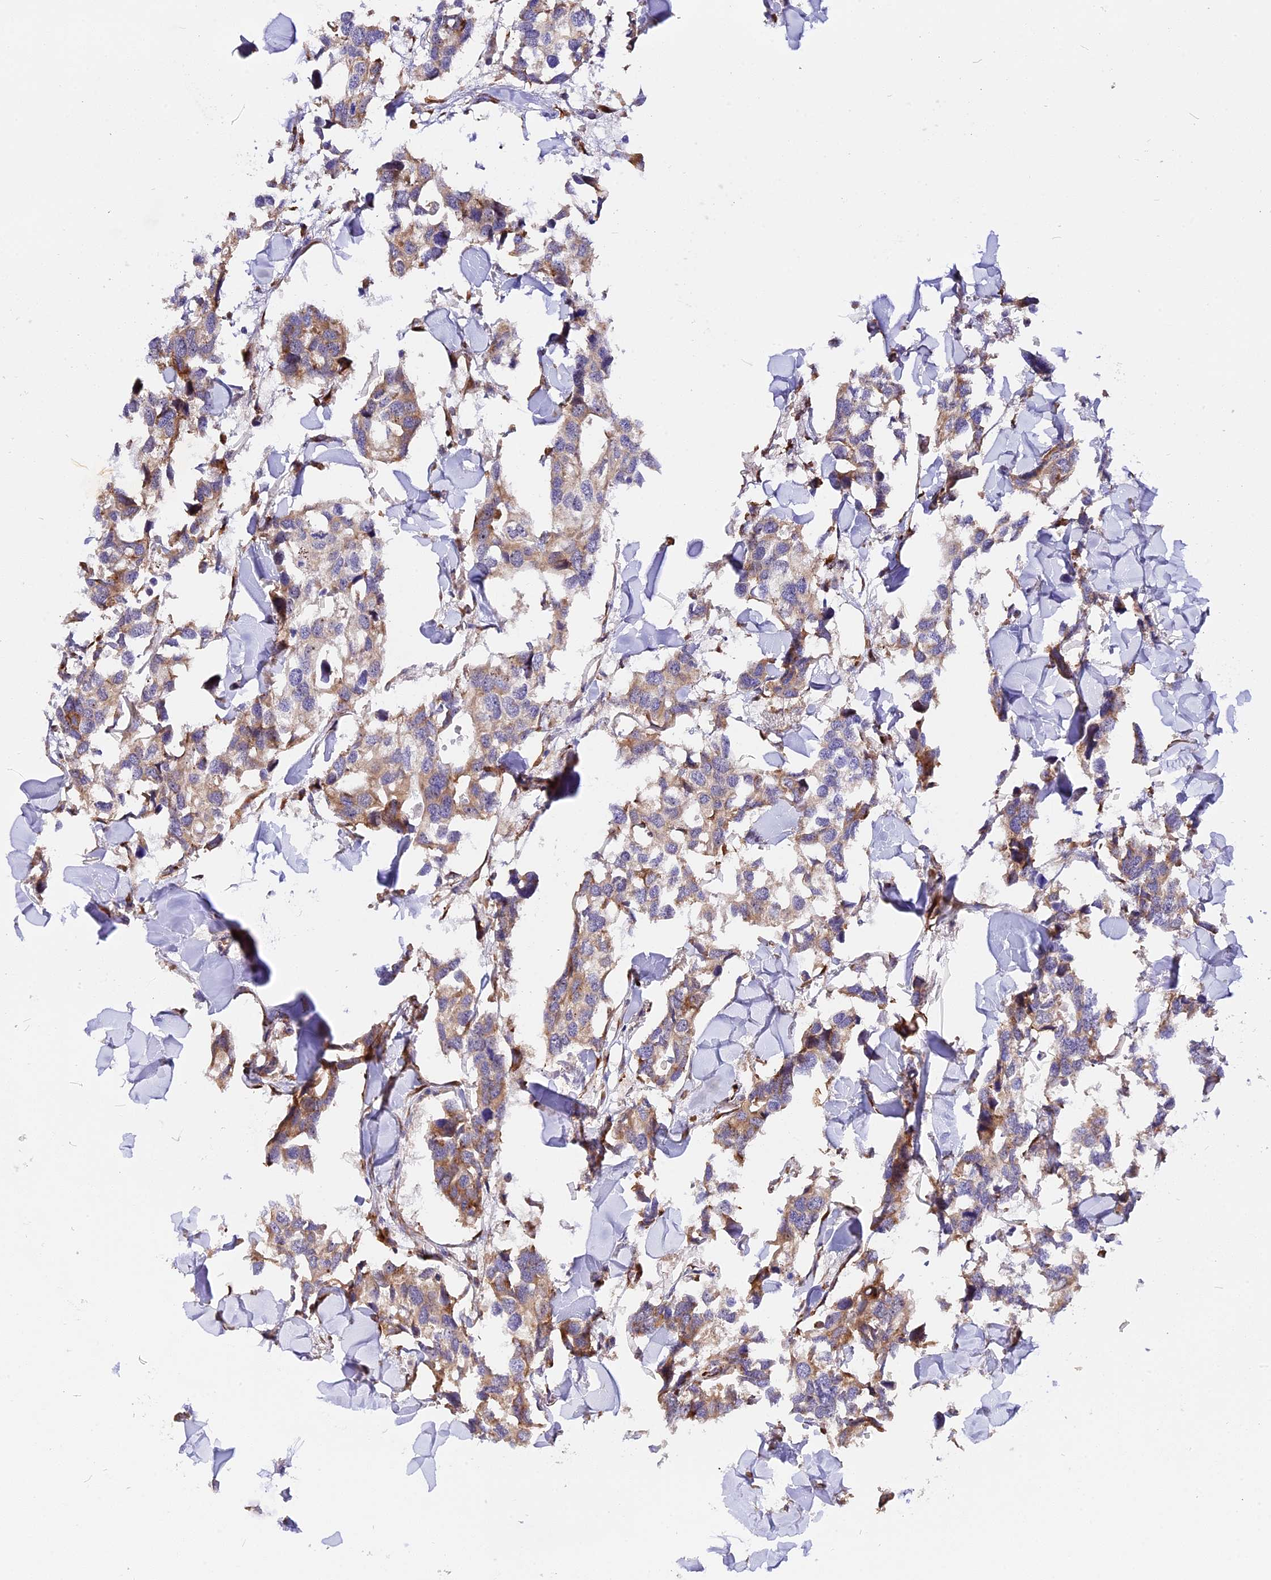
{"staining": {"intensity": "moderate", "quantity": "25%-75%", "location": "cytoplasmic/membranous"}, "tissue": "breast cancer", "cell_type": "Tumor cells", "image_type": "cancer", "snomed": [{"axis": "morphology", "description": "Duct carcinoma"}, {"axis": "topography", "description": "Breast"}], "caption": "Immunohistochemical staining of human breast cancer (intraductal carcinoma) exhibits medium levels of moderate cytoplasmic/membranous protein expression in approximately 25%-75% of tumor cells.", "gene": "GNPTAB", "patient": {"sex": "female", "age": 83}}